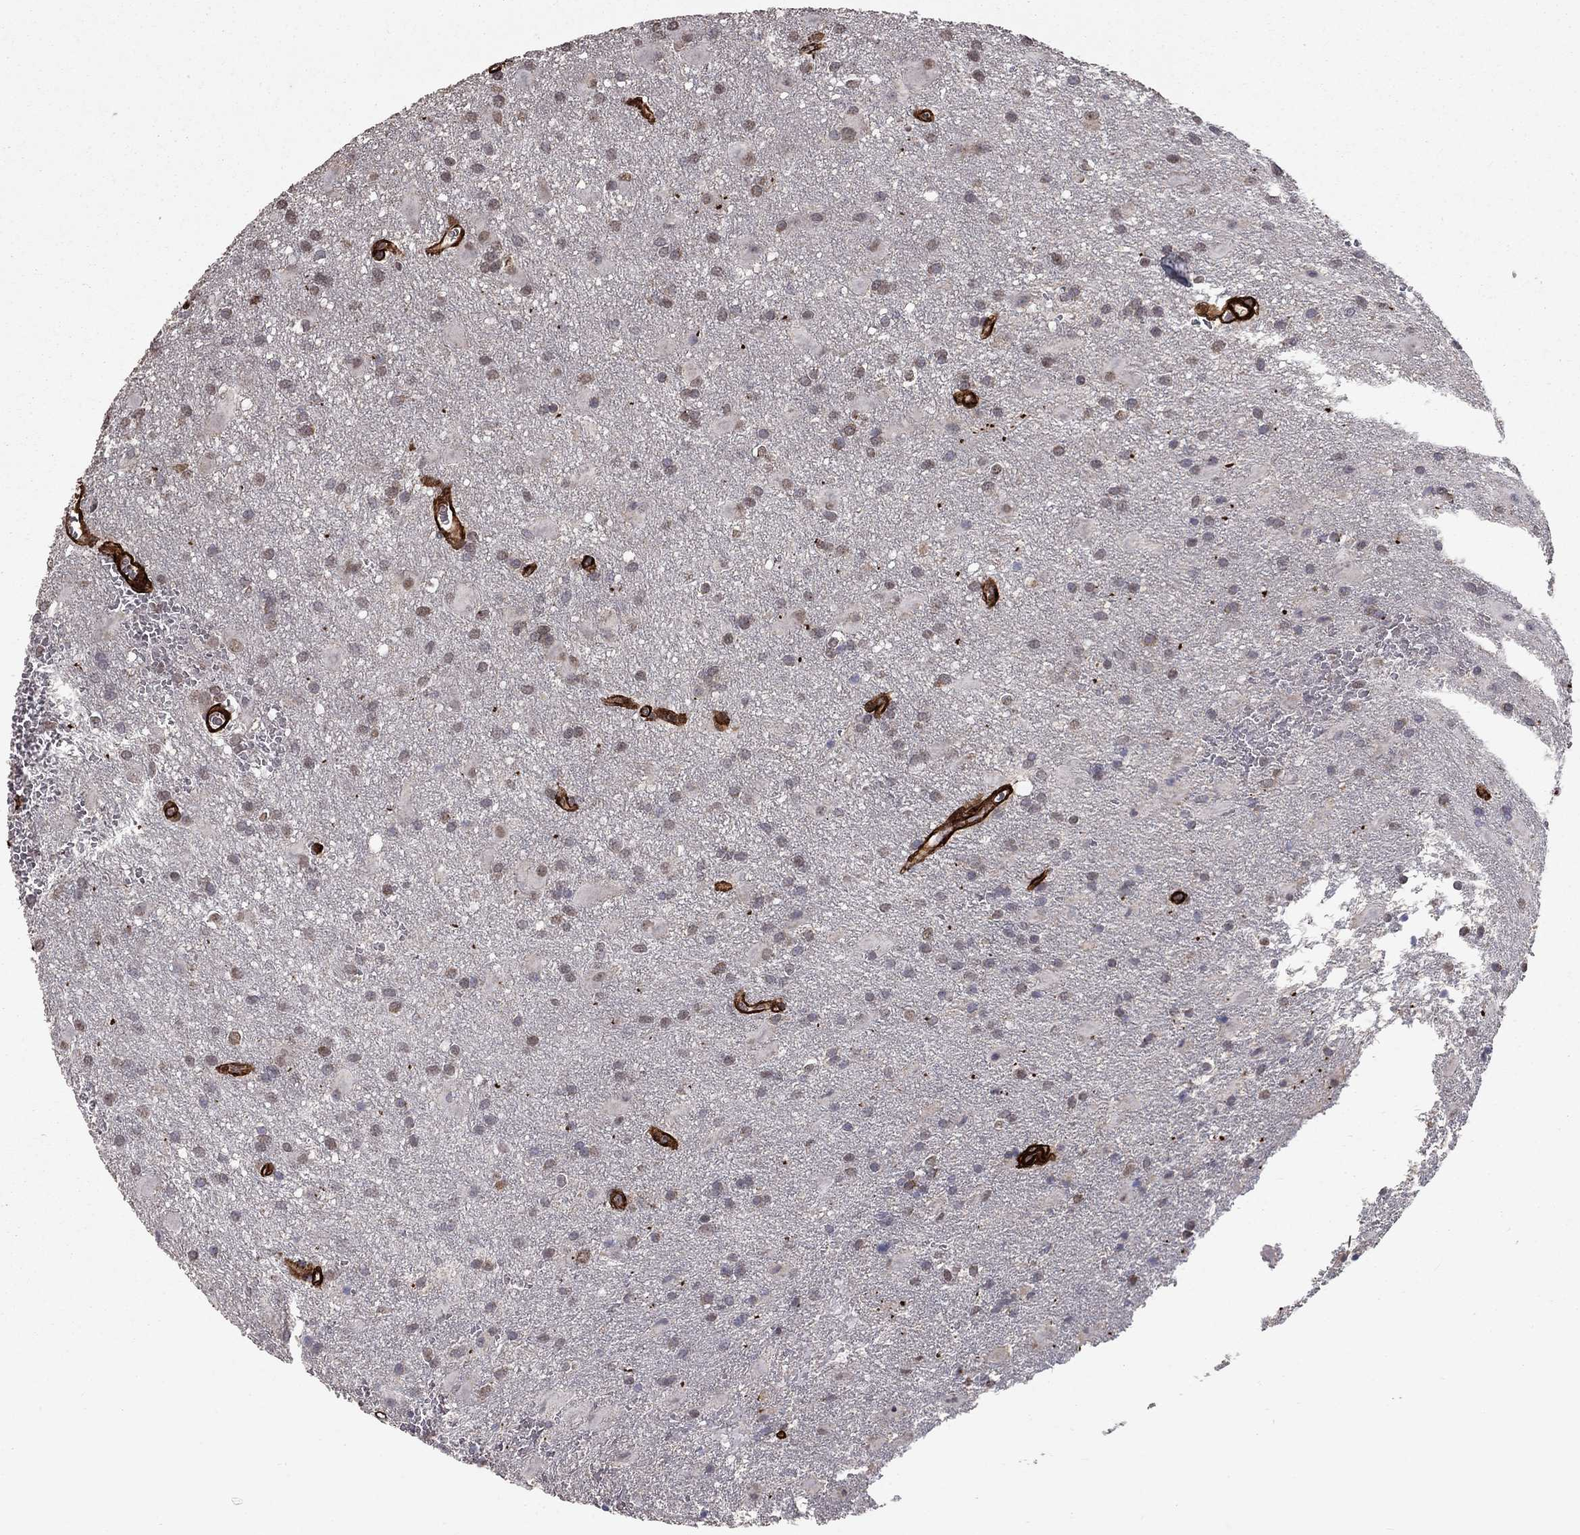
{"staining": {"intensity": "weak", "quantity": "25%-75%", "location": "nuclear"}, "tissue": "glioma", "cell_type": "Tumor cells", "image_type": "cancer", "snomed": [{"axis": "morphology", "description": "Glioma, malignant, Low grade"}, {"axis": "topography", "description": "Brain"}], "caption": "Immunohistochemistry (IHC) staining of low-grade glioma (malignant), which reveals low levels of weak nuclear positivity in about 25%-75% of tumor cells indicating weak nuclear protein expression. The staining was performed using DAB (brown) for protein detection and nuclei were counterstained in hematoxylin (blue).", "gene": "COL18A1", "patient": {"sex": "male", "age": 58}}